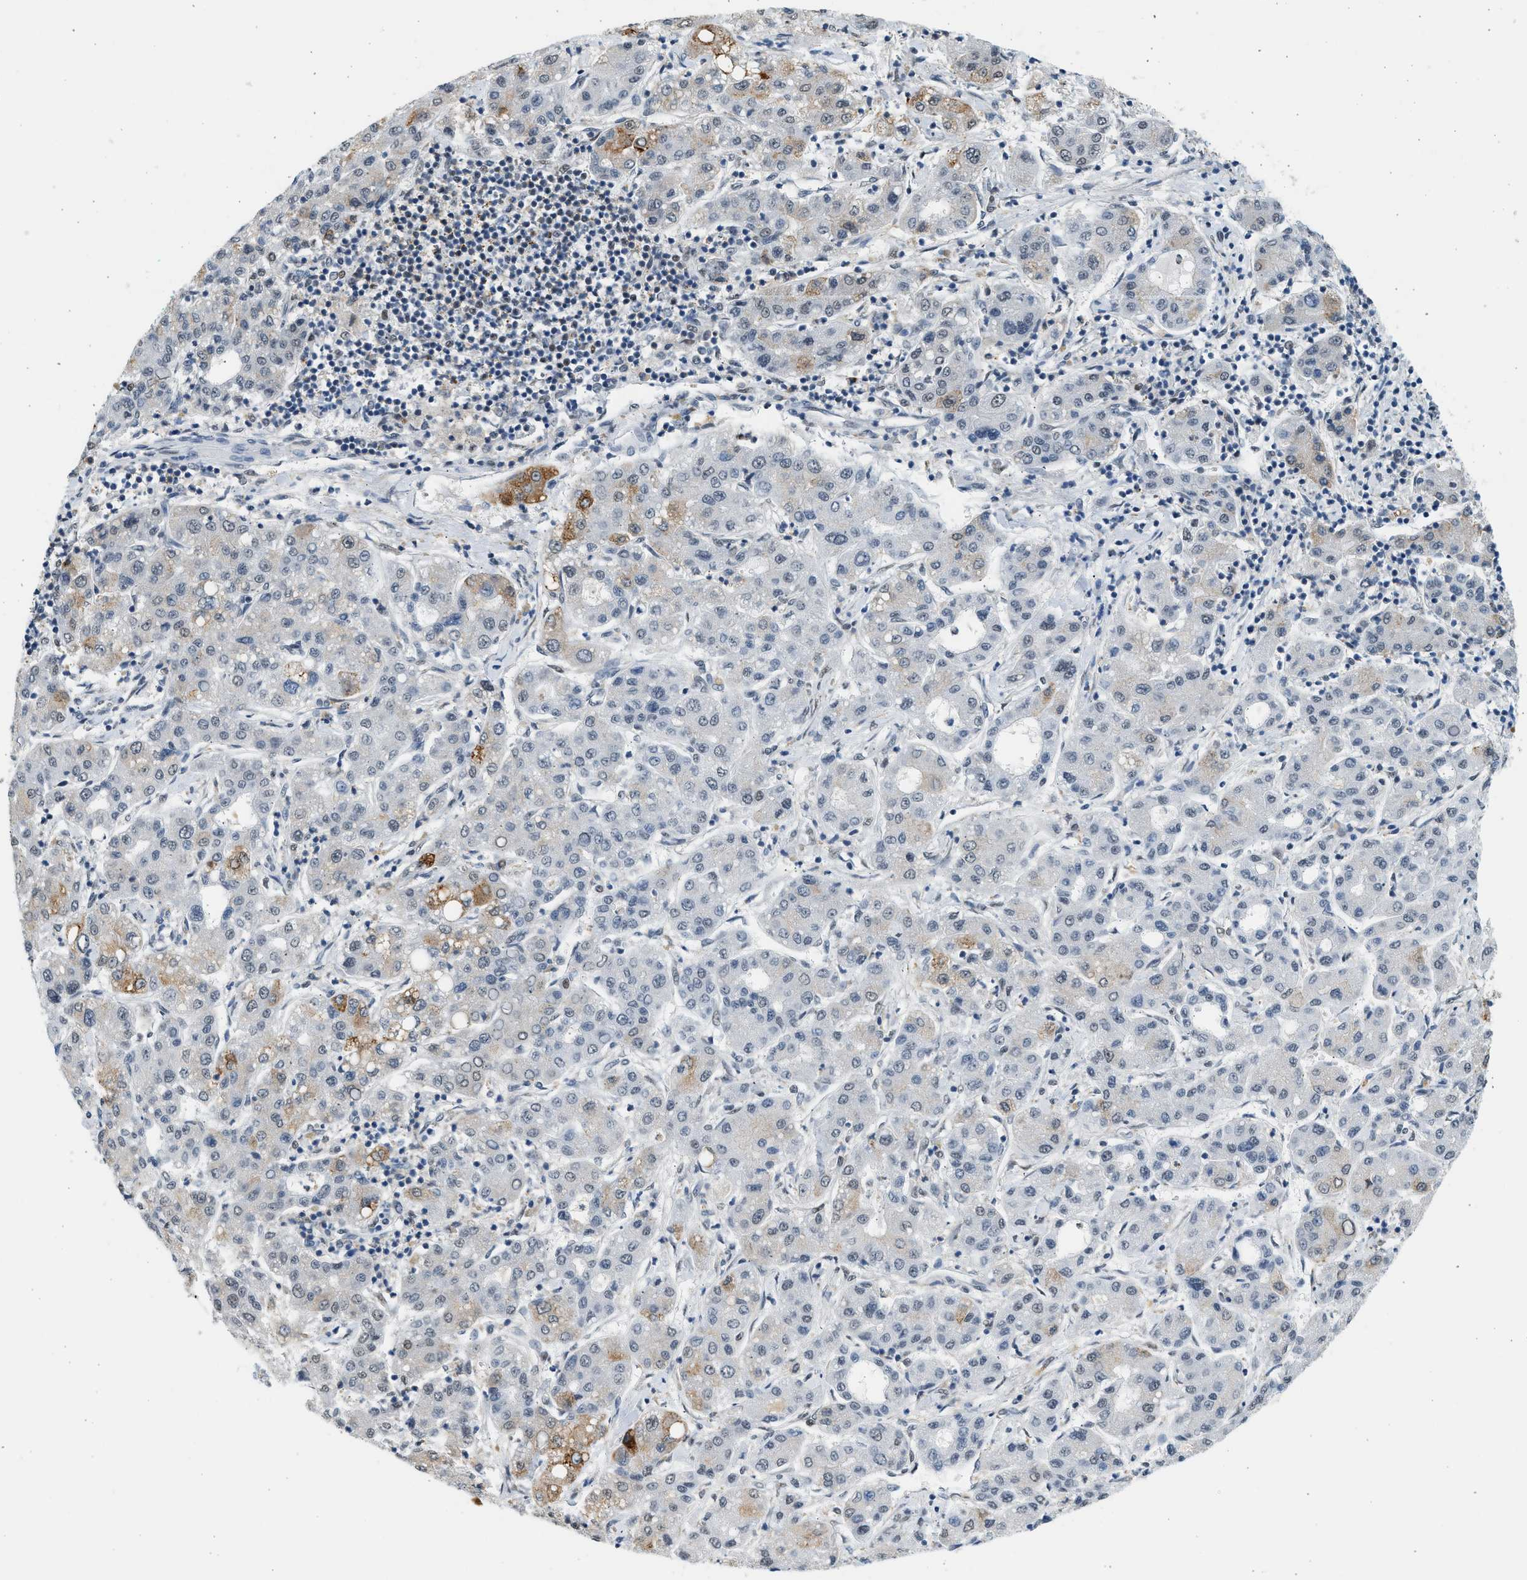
{"staining": {"intensity": "moderate", "quantity": "<25%", "location": "cytoplasmic/membranous"}, "tissue": "liver cancer", "cell_type": "Tumor cells", "image_type": "cancer", "snomed": [{"axis": "morphology", "description": "Carcinoma, Hepatocellular, NOS"}, {"axis": "topography", "description": "Liver"}], "caption": "Liver cancer (hepatocellular carcinoma) was stained to show a protein in brown. There is low levels of moderate cytoplasmic/membranous staining in about <25% of tumor cells.", "gene": "HIPK1", "patient": {"sex": "male", "age": 65}}